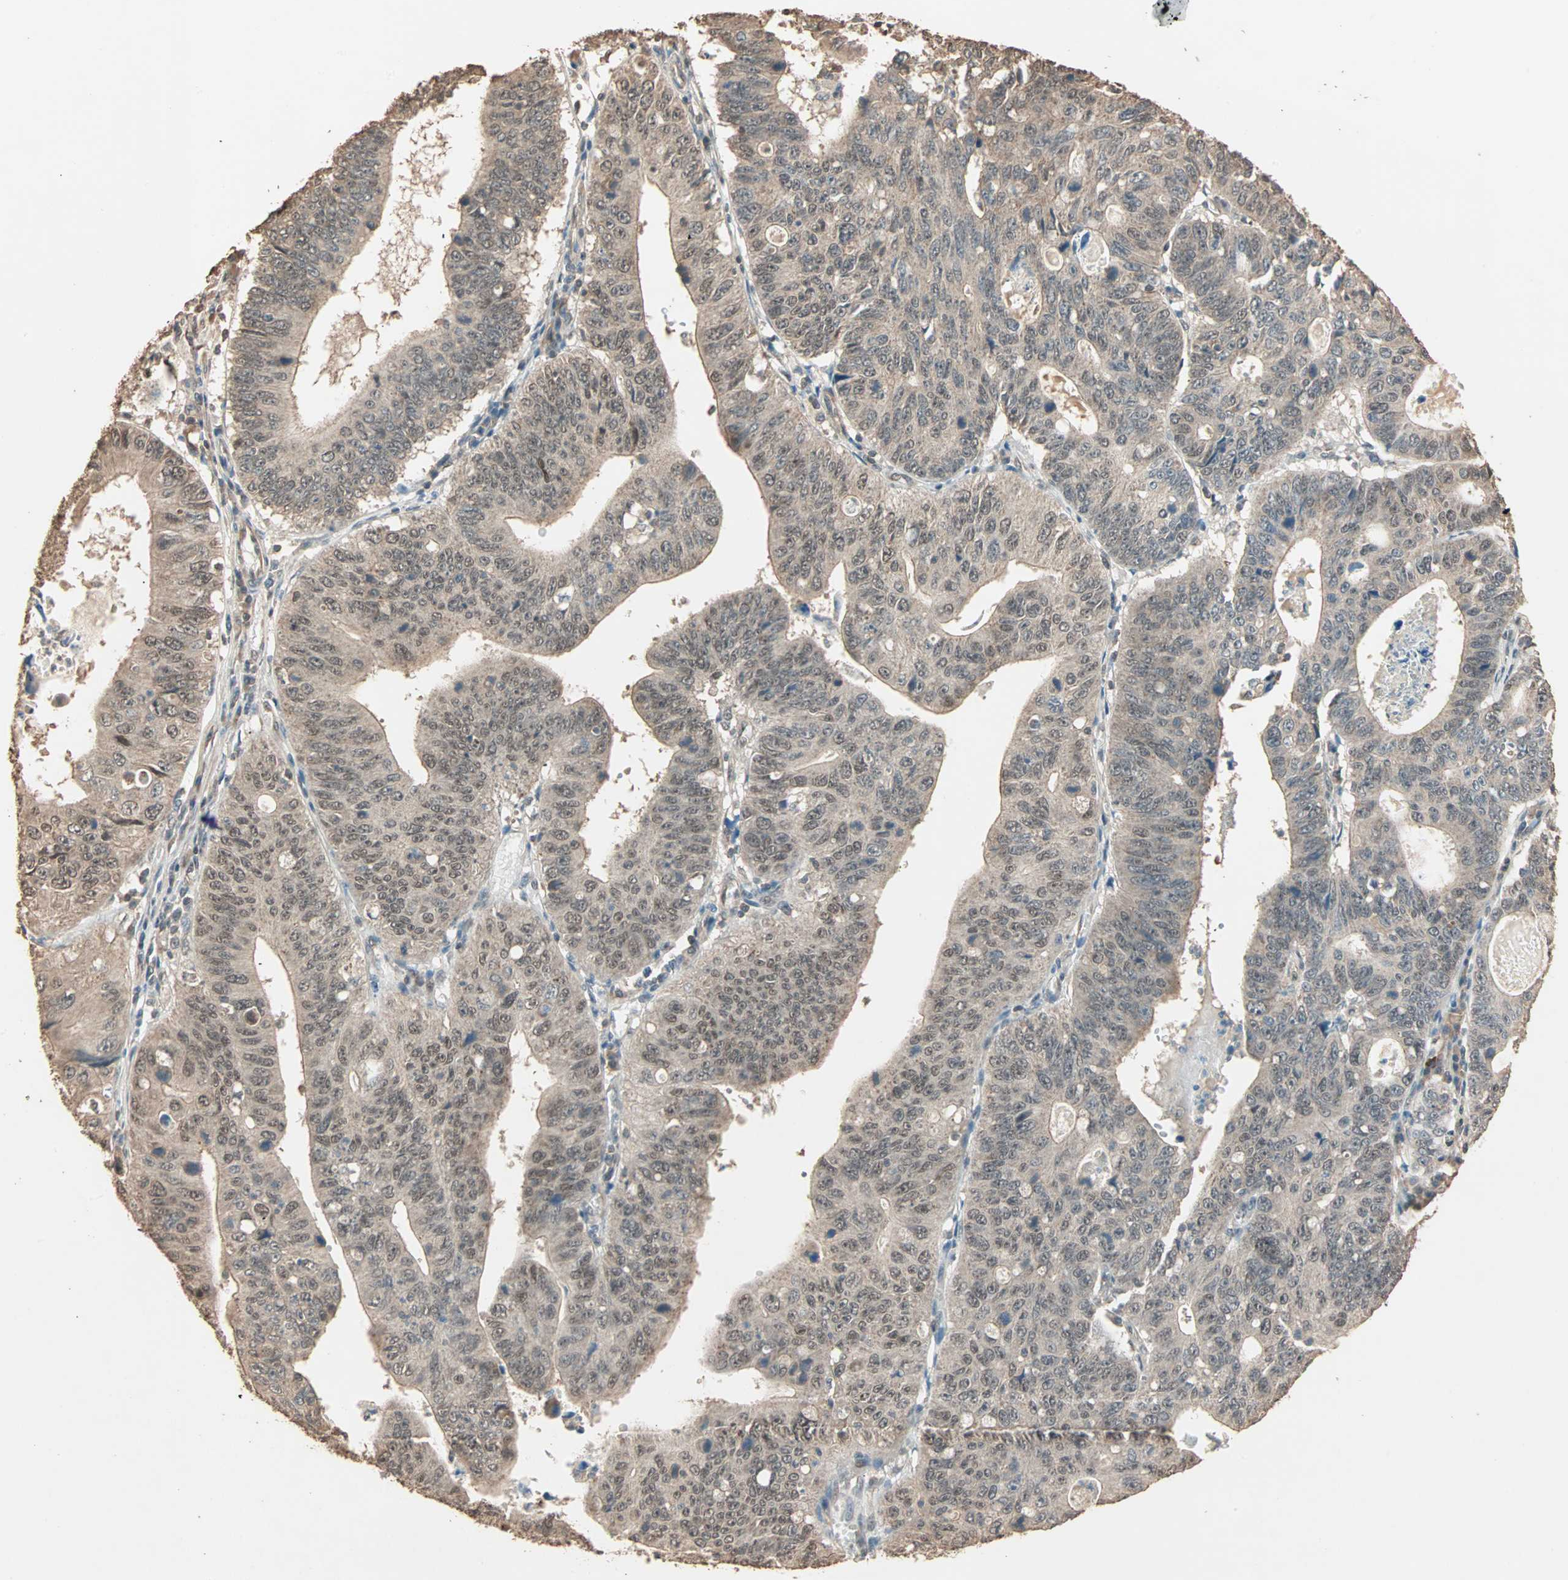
{"staining": {"intensity": "moderate", "quantity": ">75%", "location": "cytoplasmic/membranous,nuclear"}, "tissue": "stomach cancer", "cell_type": "Tumor cells", "image_type": "cancer", "snomed": [{"axis": "morphology", "description": "Adenocarcinoma, NOS"}, {"axis": "topography", "description": "Stomach"}], "caption": "Stomach cancer (adenocarcinoma) tissue exhibits moderate cytoplasmic/membranous and nuclear expression in about >75% of tumor cells", "gene": "ZBTB33", "patient": {"sex": "male", "age": 59}}